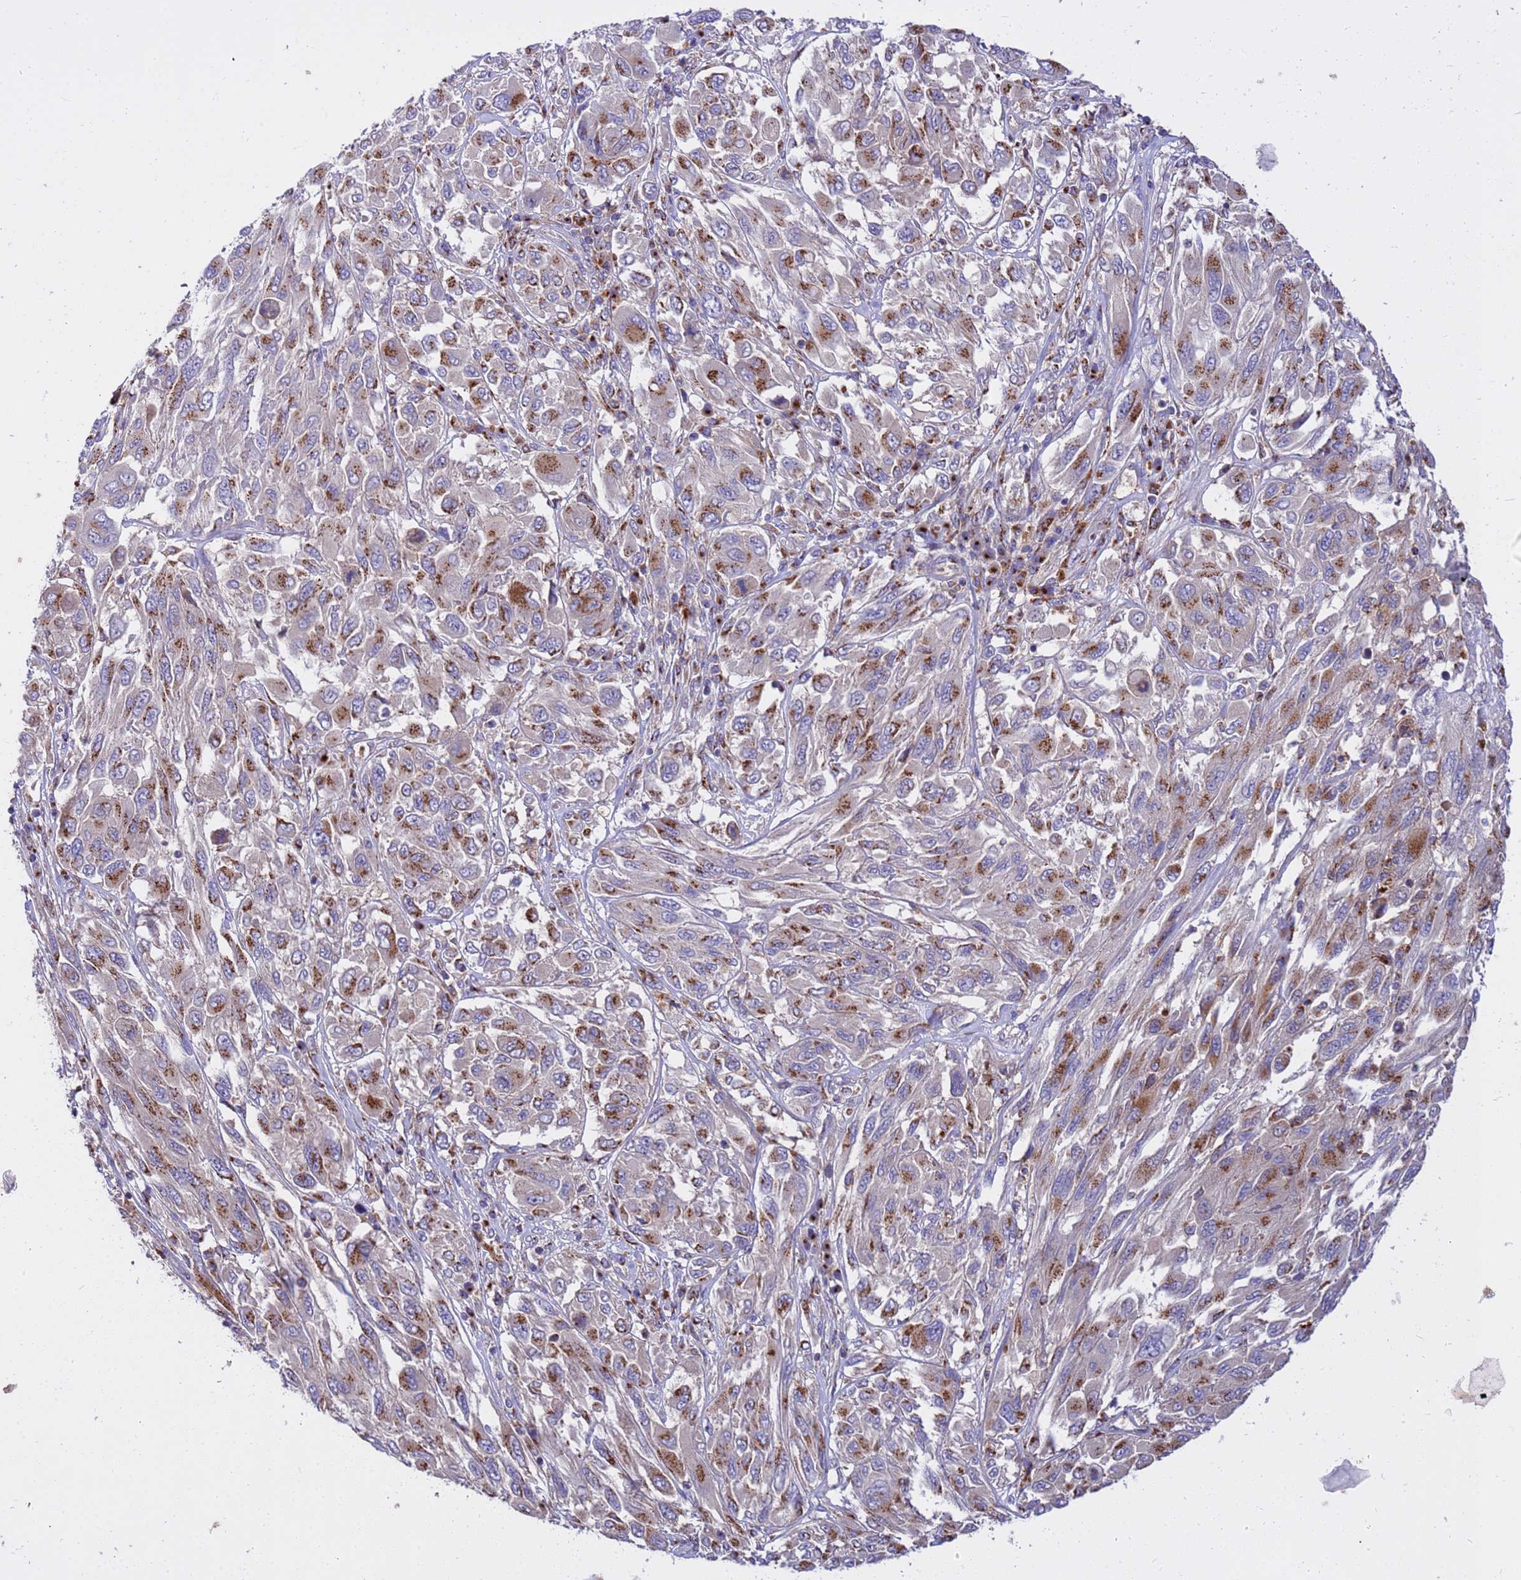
{"staining": {"intensity": "moderate", "quantity": ">75%", "location": "cytoplasmic/membranous"}, "tissue": "melanoma", "cell_type": "Tumor cells", "image_type": "cancer", "snomed": [{"axis": "morphology", "description": "Malignant melanoma, NOS"}, {"axis": "topography", "description": "Skin"}], "caption": "DAB (3,3'-diaminobenzidine) immunohistochemical staining of malignant melanoma exhibits moderate cytoplasmic/membranous protein positivity in approximately >75% of tumor cells.", "gene": "HPS3", "patient": {"sex": "female", "age": 91}}